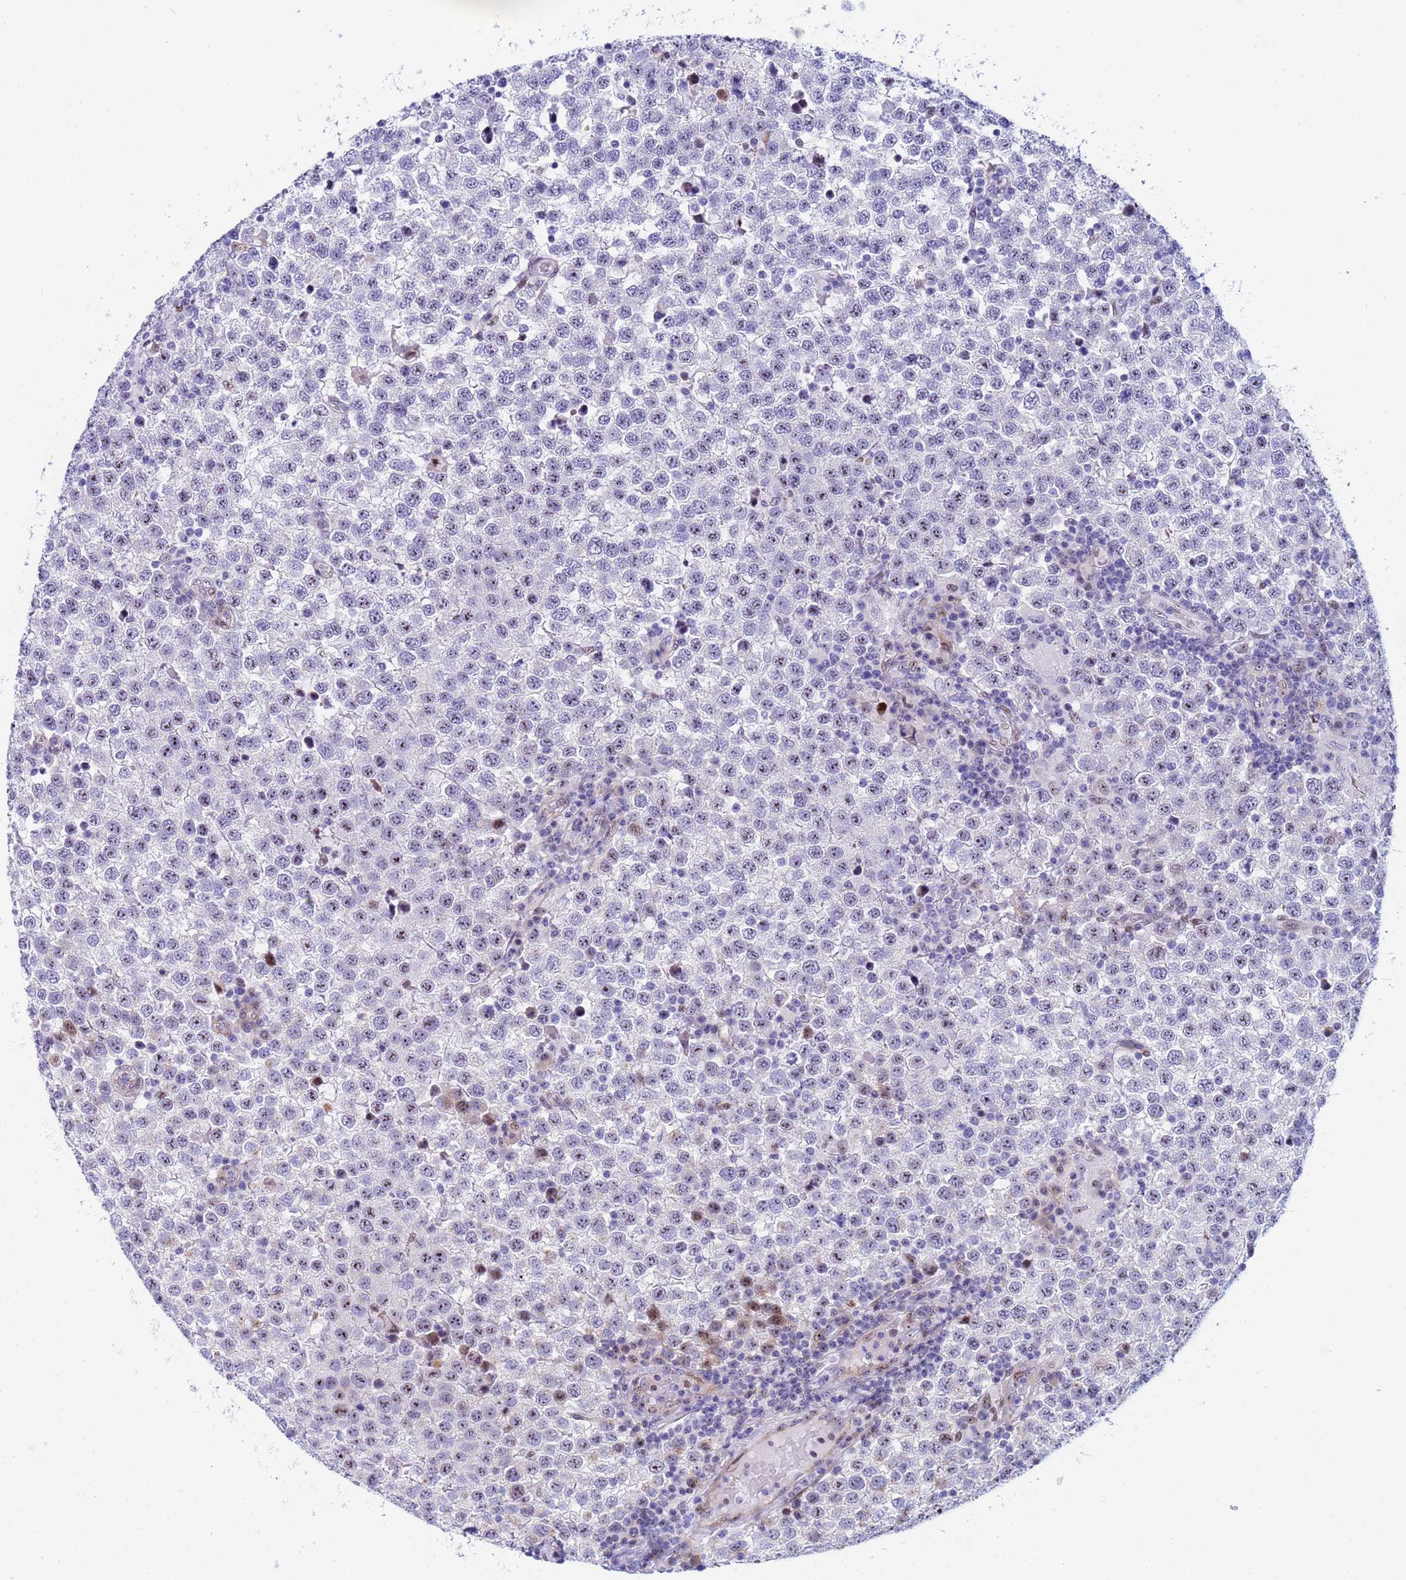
{"staining": {"intensity": "moderate", "quantity": "<25%", "location": "nuclear"}, "tissue": "testis cancer", "cell_type": "Tumor cells", "image_type": "cancer", "snomed": [{"axis": "morphology", "description": "Seminoma, NOS"}, {"axis": "topography", "description": "Testis"}], "caption": "Immunohistochemistry micrograph of neoplastic tissue: human seminoma (testis) stained using immunohistochemistry exhibits low levels of moderate protein expression localized specifically in the nuclear of tumor cells, appearing as a nuclear brown color.", "gene": "POP5", "patient": {"sex": "male", "age": 34}}